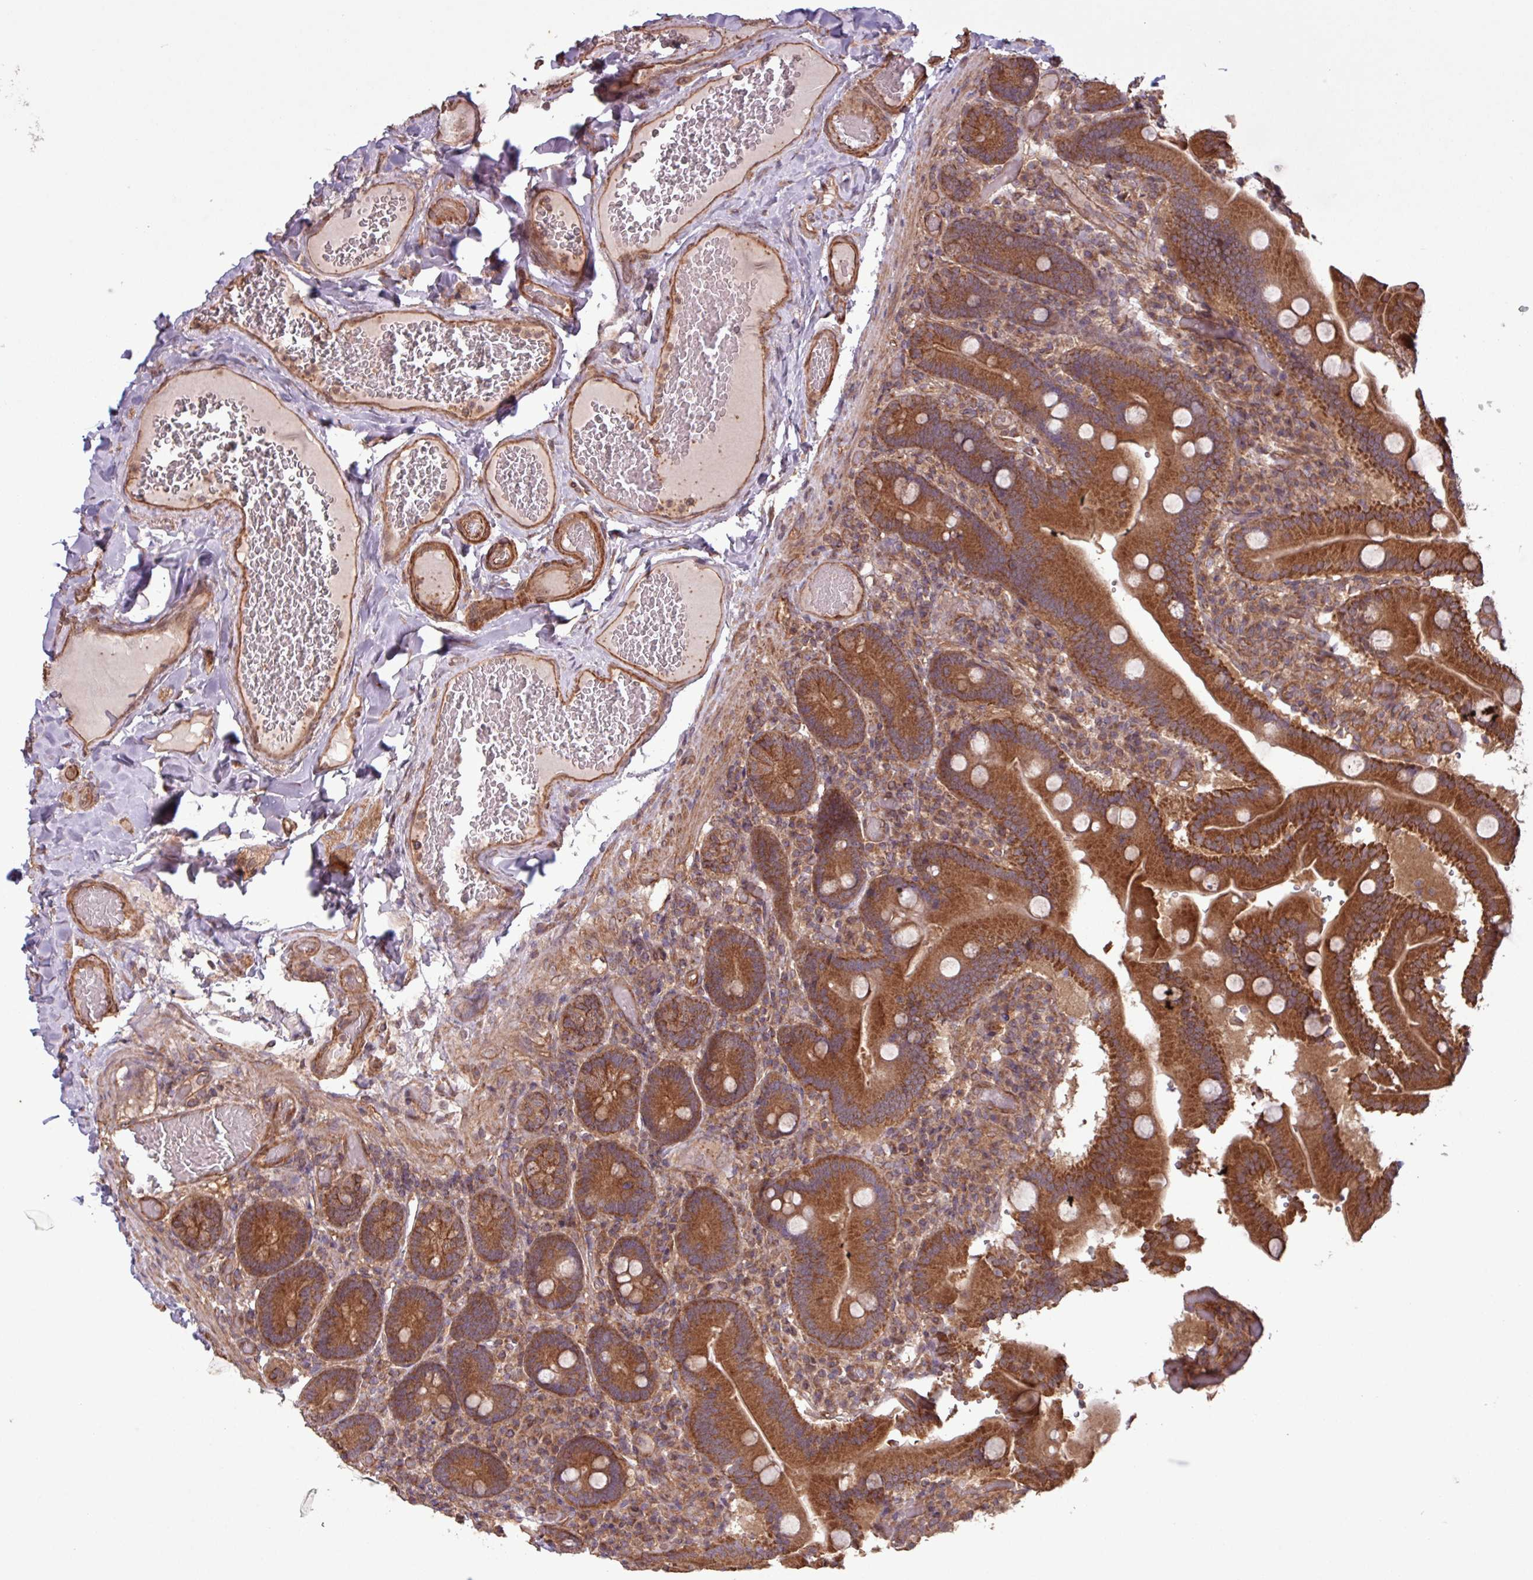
{"staining": {"intensity": "strong", "quantity": ">75%", "location": "cytoplasmic/membranous"}, "tissue": "duodenum", "cell_type": "Glandular cells", "image_type": "normal", "snomed": [{"axis": "morphology", "description": "Normal tissue, NOS"}, {"axis": "topography", "description": "Duodenum"}], "caption": "Benign duodenum reveals strong cytoplasmic/membranous positivity in approximately >75% of glandular cells (DAB (3,3'-diaminobenzidine) IHC with brightfield microscopy, high magnification)..", "gene": "TRABD2A", "patient": {"sex": "female", "age": 62}}